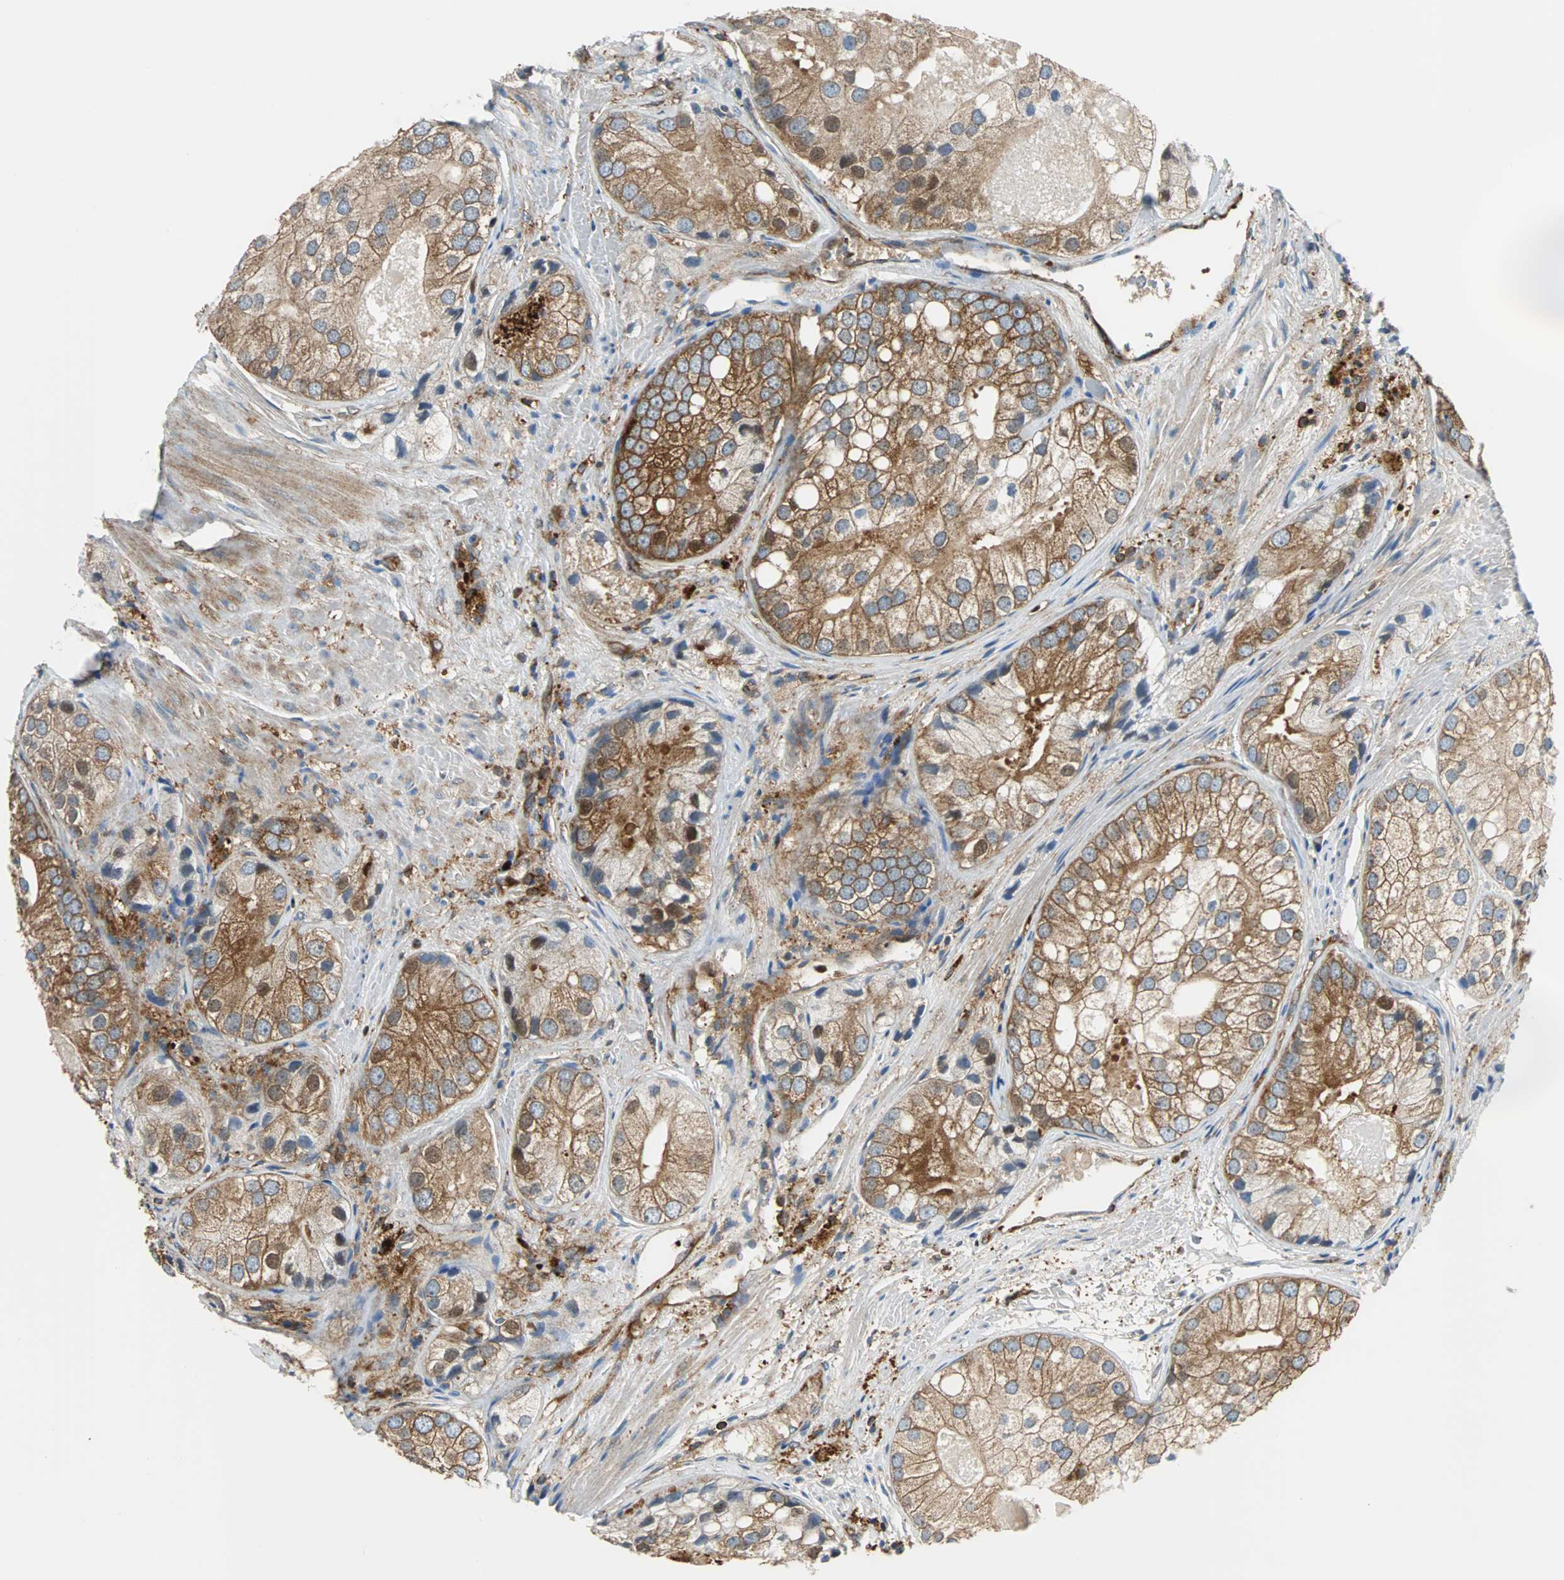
{"staining": {"intensity": "moderate", "quantity": ">75%", "location": "cytoplasmic/membranous"}, "tissue": "prostate cancer", "cell_type": "Tumor cells", "image_type": "cancer", "snomed": [{"axis": "morphology", "description": "Adenocarcinoma, Low grade"}, {"axis": "topography", "description": "Prostate"}], "caption": "IHC of prostate cancer reveals medium levels of moderate cytoplasmic/membranous expression in about >75% of tumor cells. (DAB IHC with brightfield microscopy, high magnification).", "gene": "RELA", "patient": {"sex": "male", "age": 69}}